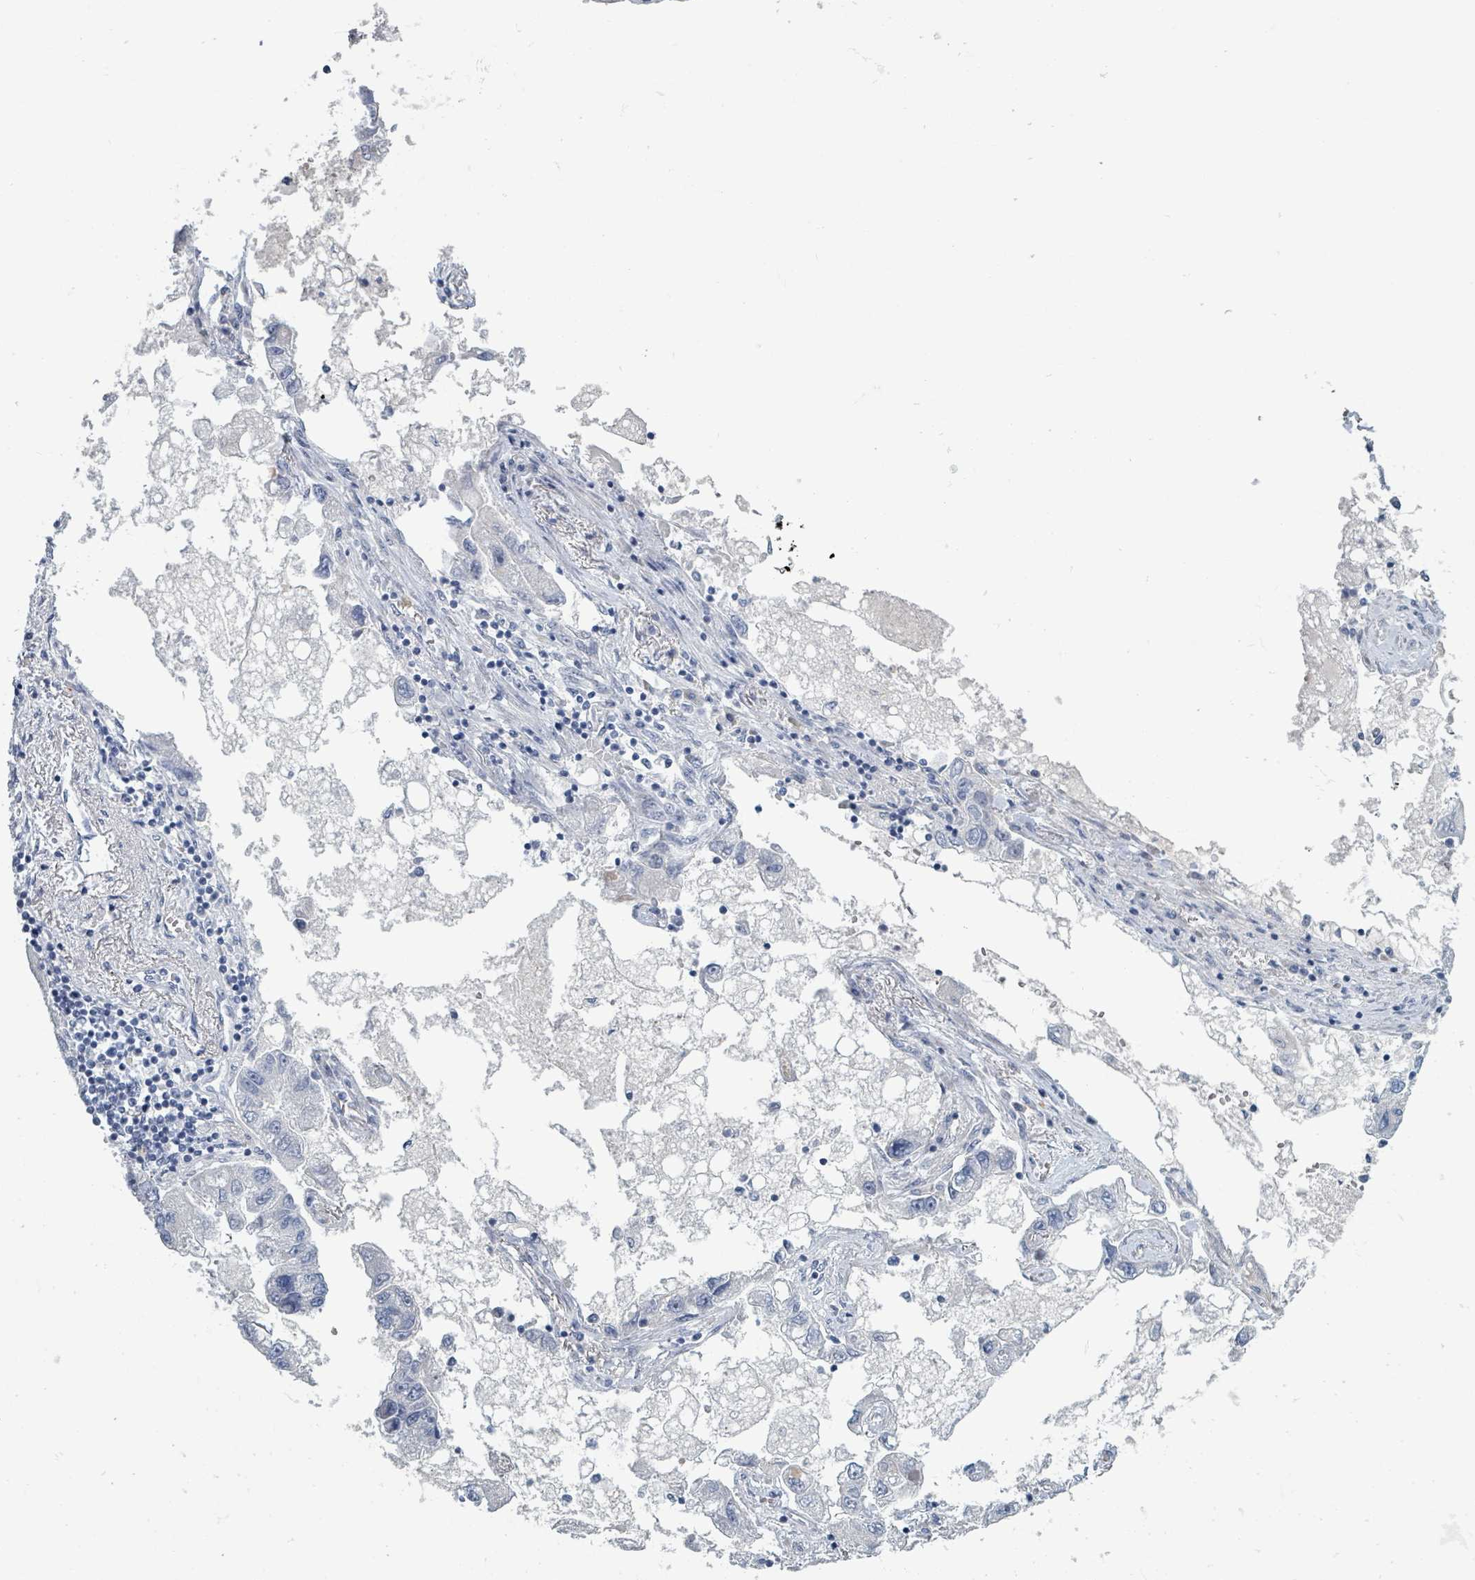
{"staining": {"intensity": "negative", "quantity": "none", "location": "none"}, "tissue": "lung cancer", "cell_type": "Tumor cells", "image_type": "cancer", "snomed": [{"axis": "morphology", "description": "Adenocarcinoma, NOS"}, {"axis": "topography", "description": "Lung"}], "caption": "Immunohistochemical staining of human lung cancer shows no significant expression in tumor cells.", "gene": "RAB33B", "patient": {"sex": "female", "age": 54}}